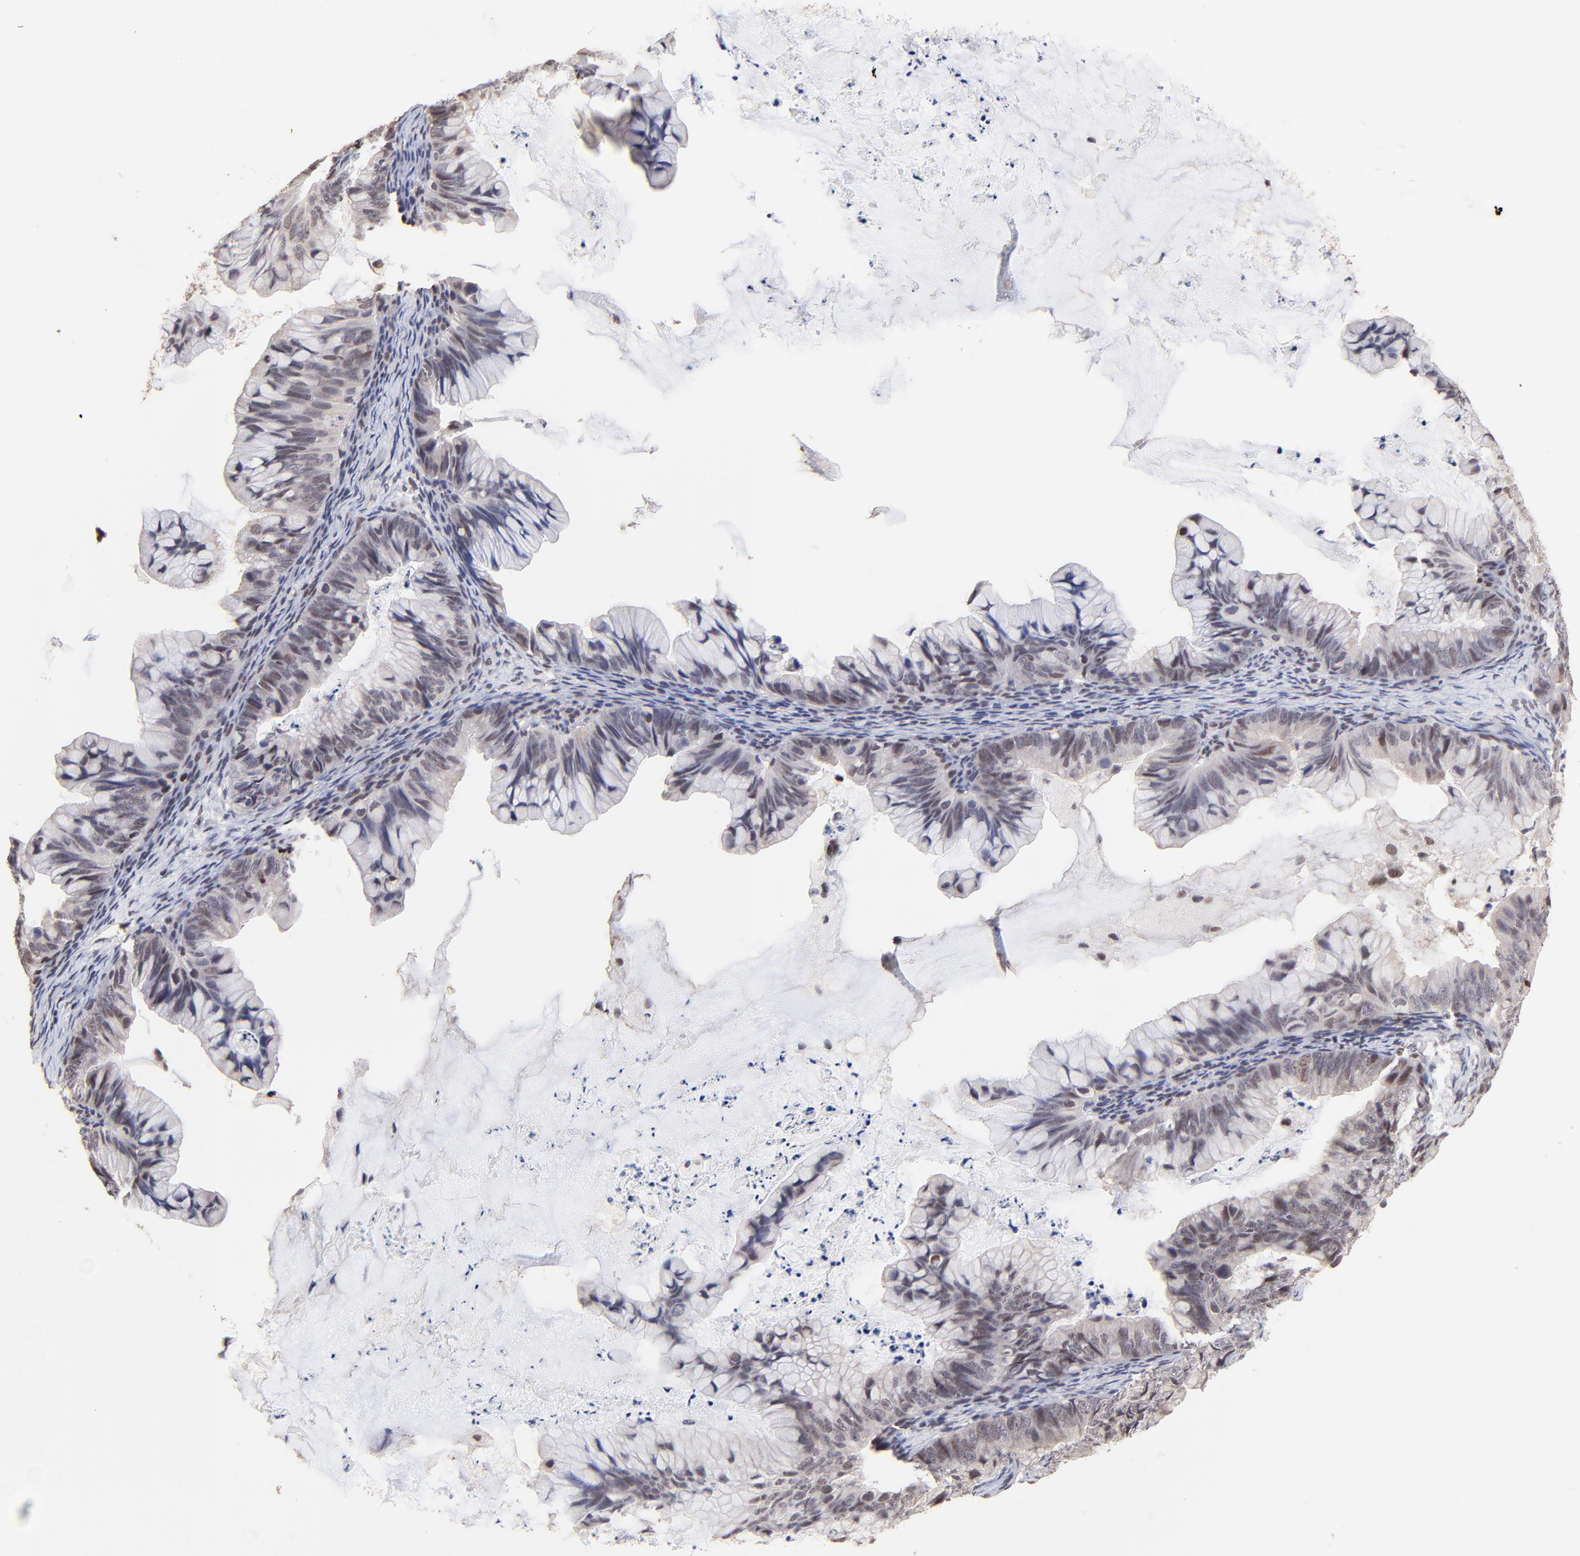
{"staining": {"intensity": "weak", "quantity": "25%-75%", "location": "nuclear"}, "tissue": "ovarian cancer", "cell_type": "Tumor cells", "image_type": "cancer", "snomed": [{"axis": "morphology", "description": "Cystadenocarcinoma, mucinous, NOS"}, {"axis": "topography", "description": "Ovary"}], "caption": "Human mucinous cystadenocarcinoma (ovarian) stained for a protein (brown) shows weak nuclear positive staining in approximately 25%-75% of tumor cells.", "gene": "DSN1", "patient": {"sex": "female", "age": 36}}